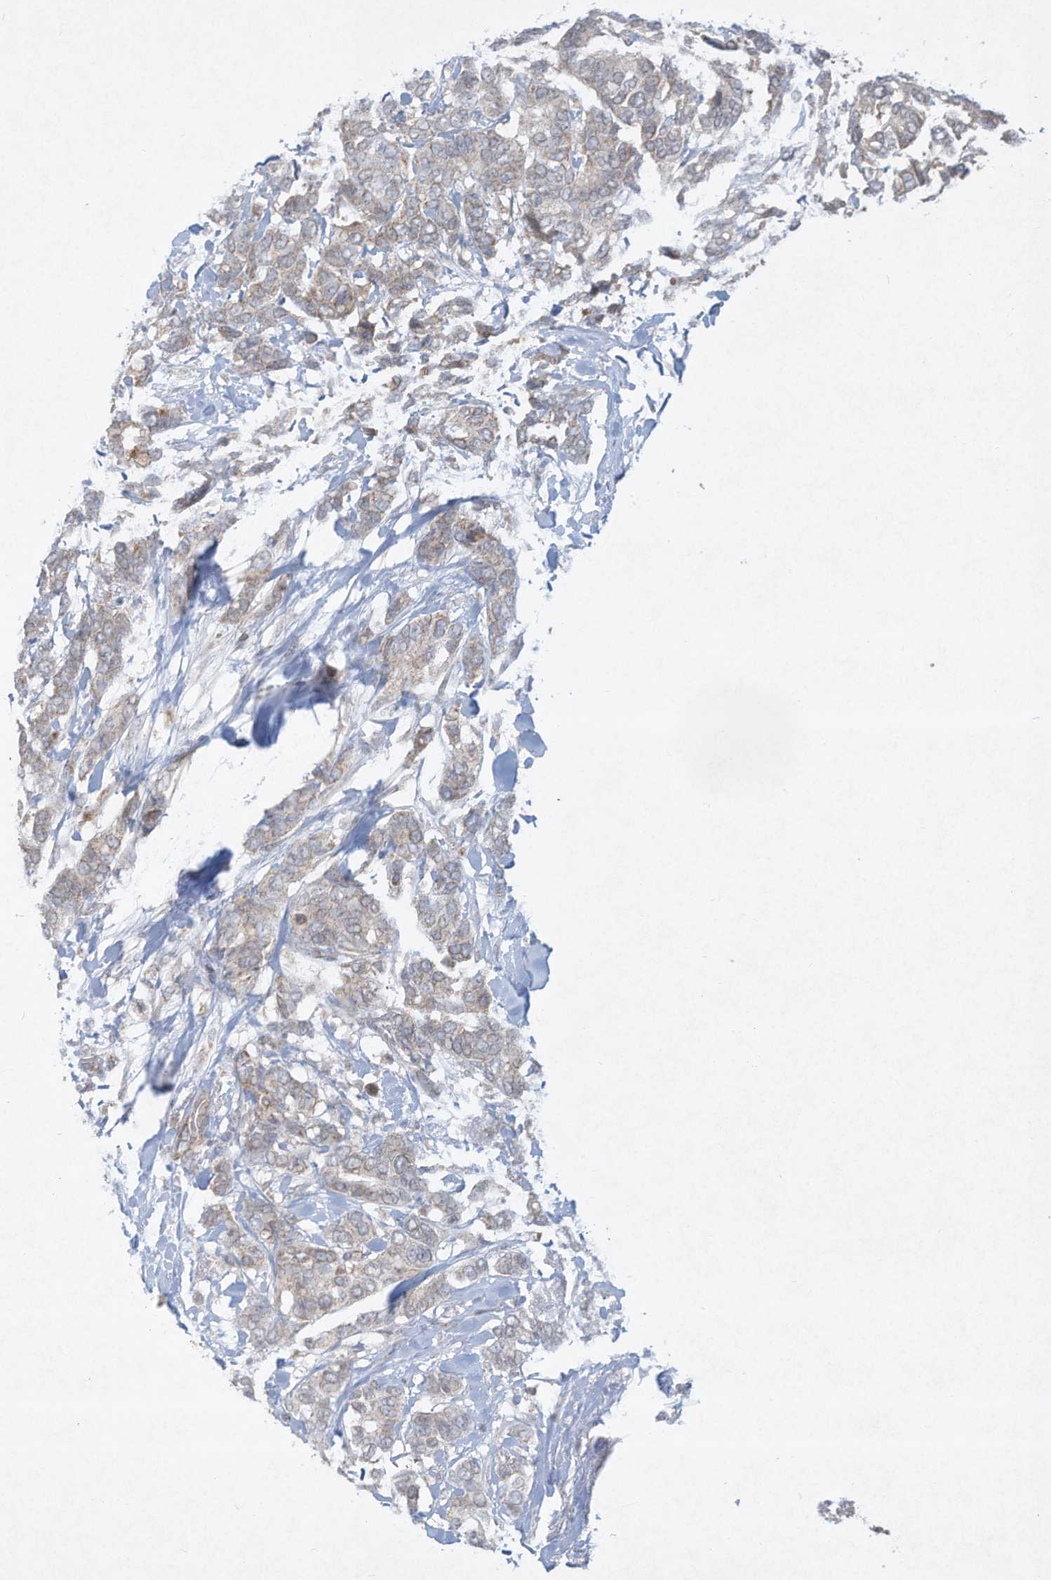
{"staining": {"intensity": "moderate", "quantity": "<25%", "location": "cytoplasmic/membranous"}, "tissue": "breast cancer", "cell_type": "Tumor cells", "image_type": "cancer", "snomed": [{"axis": "morphology", "description": "Duct carcinoma"}, {"axis": "topography", "description": "Breast"}], "caption": "There is low levels of moderate cytoplasmic/membranous positivity in tumor cells of breast cancer (infiltrating ductal carcinoma), as demonstrated by immunohistochemical staining (brown color).", "gene": "CHRNA4", "patient": {"sex": "female", "age": 87}}